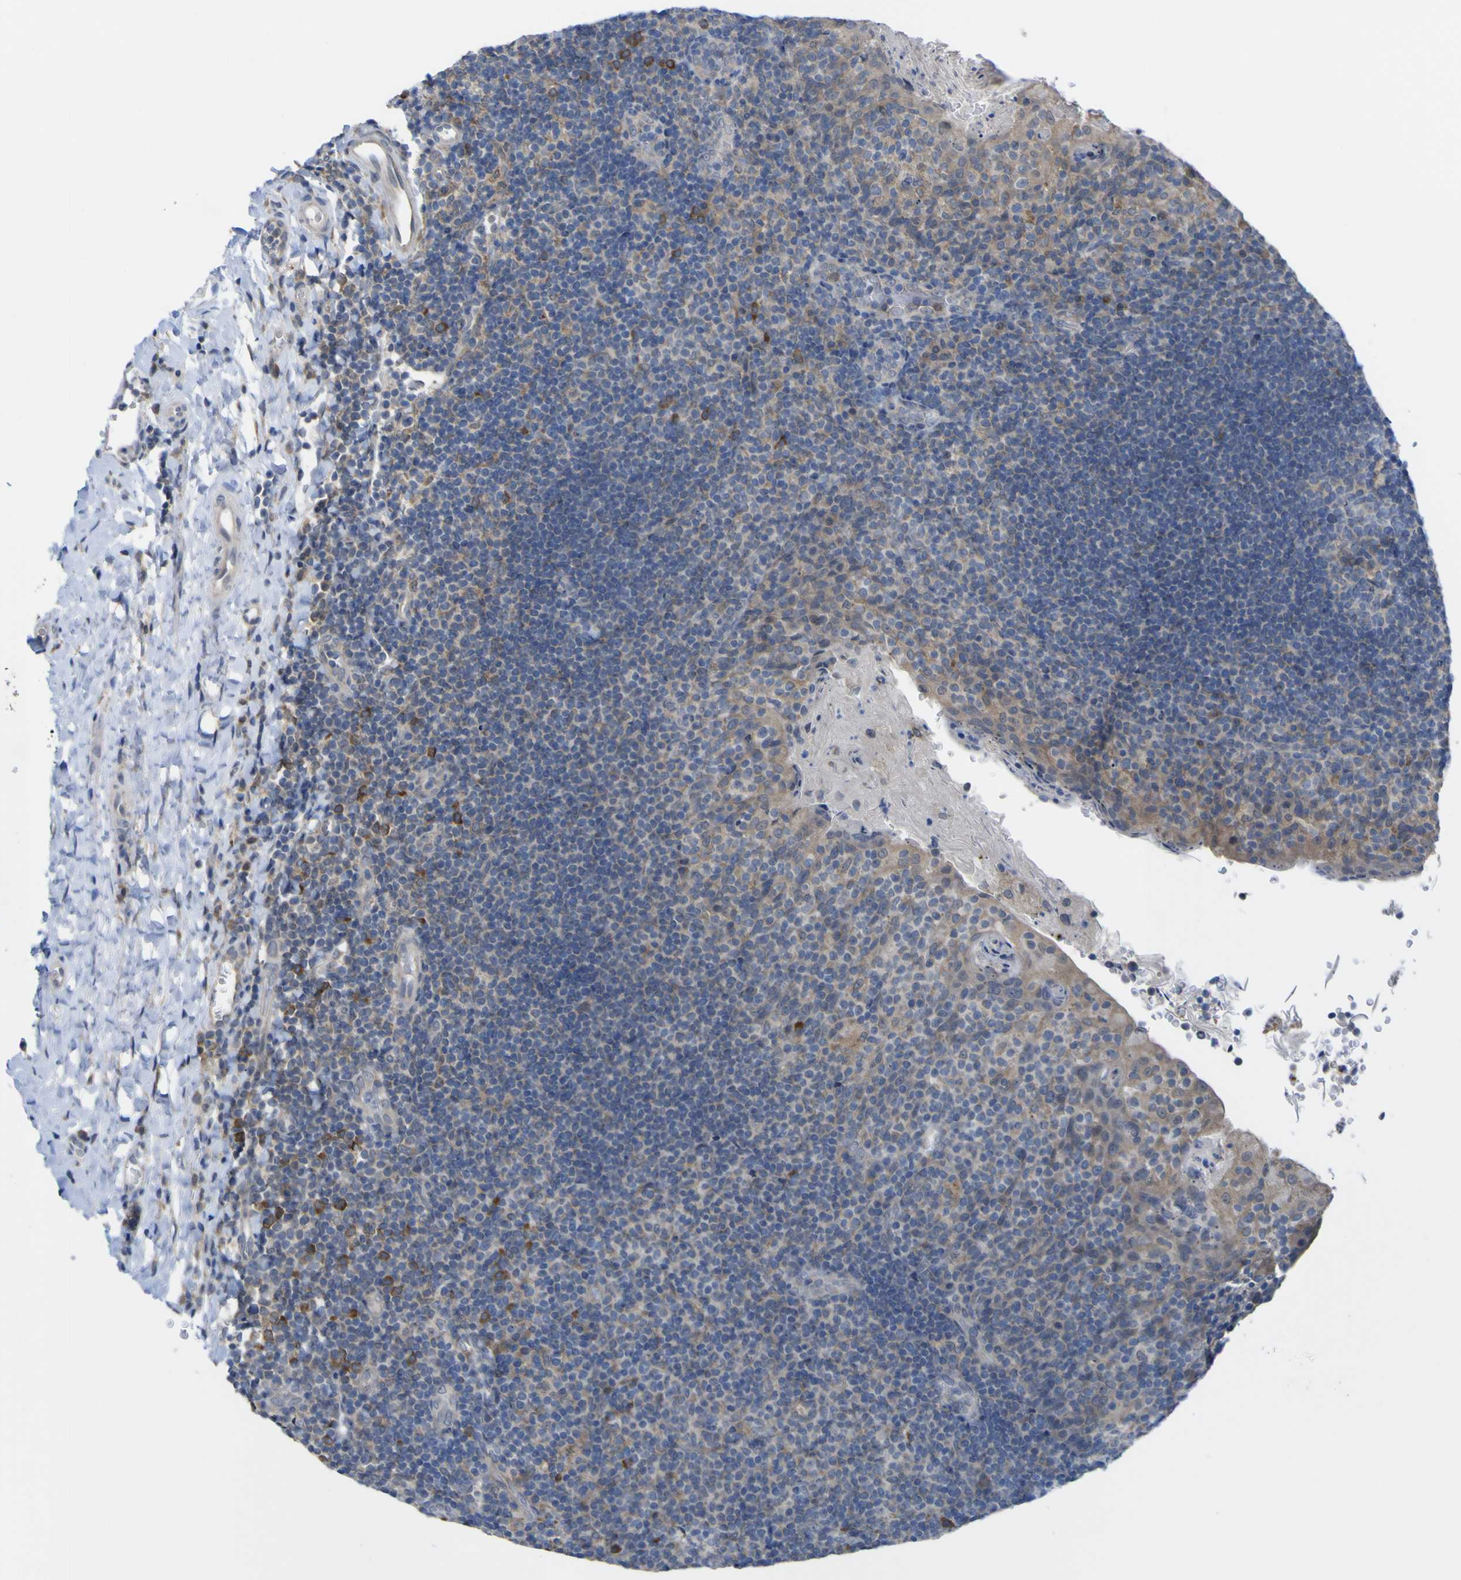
{"staining": {"intensity": "negative", "quantity": "none", "location": "none"}, "tissue": "tonsil", "cell_type": "Germinal center cells", "image_type": "normal", "snomed": [{"axis": "morphology", "description": "Normal tissue, NOS"}, {"axis": "topography", "description": "Tonsil"}], "caption": "DAB immunohistochemical staining of unremarkable tonsil demonstrates no significant positivity in germinal center cells.", "gene": "TNFRSF11A", "patient": {"sex": "male", "age": 17}}